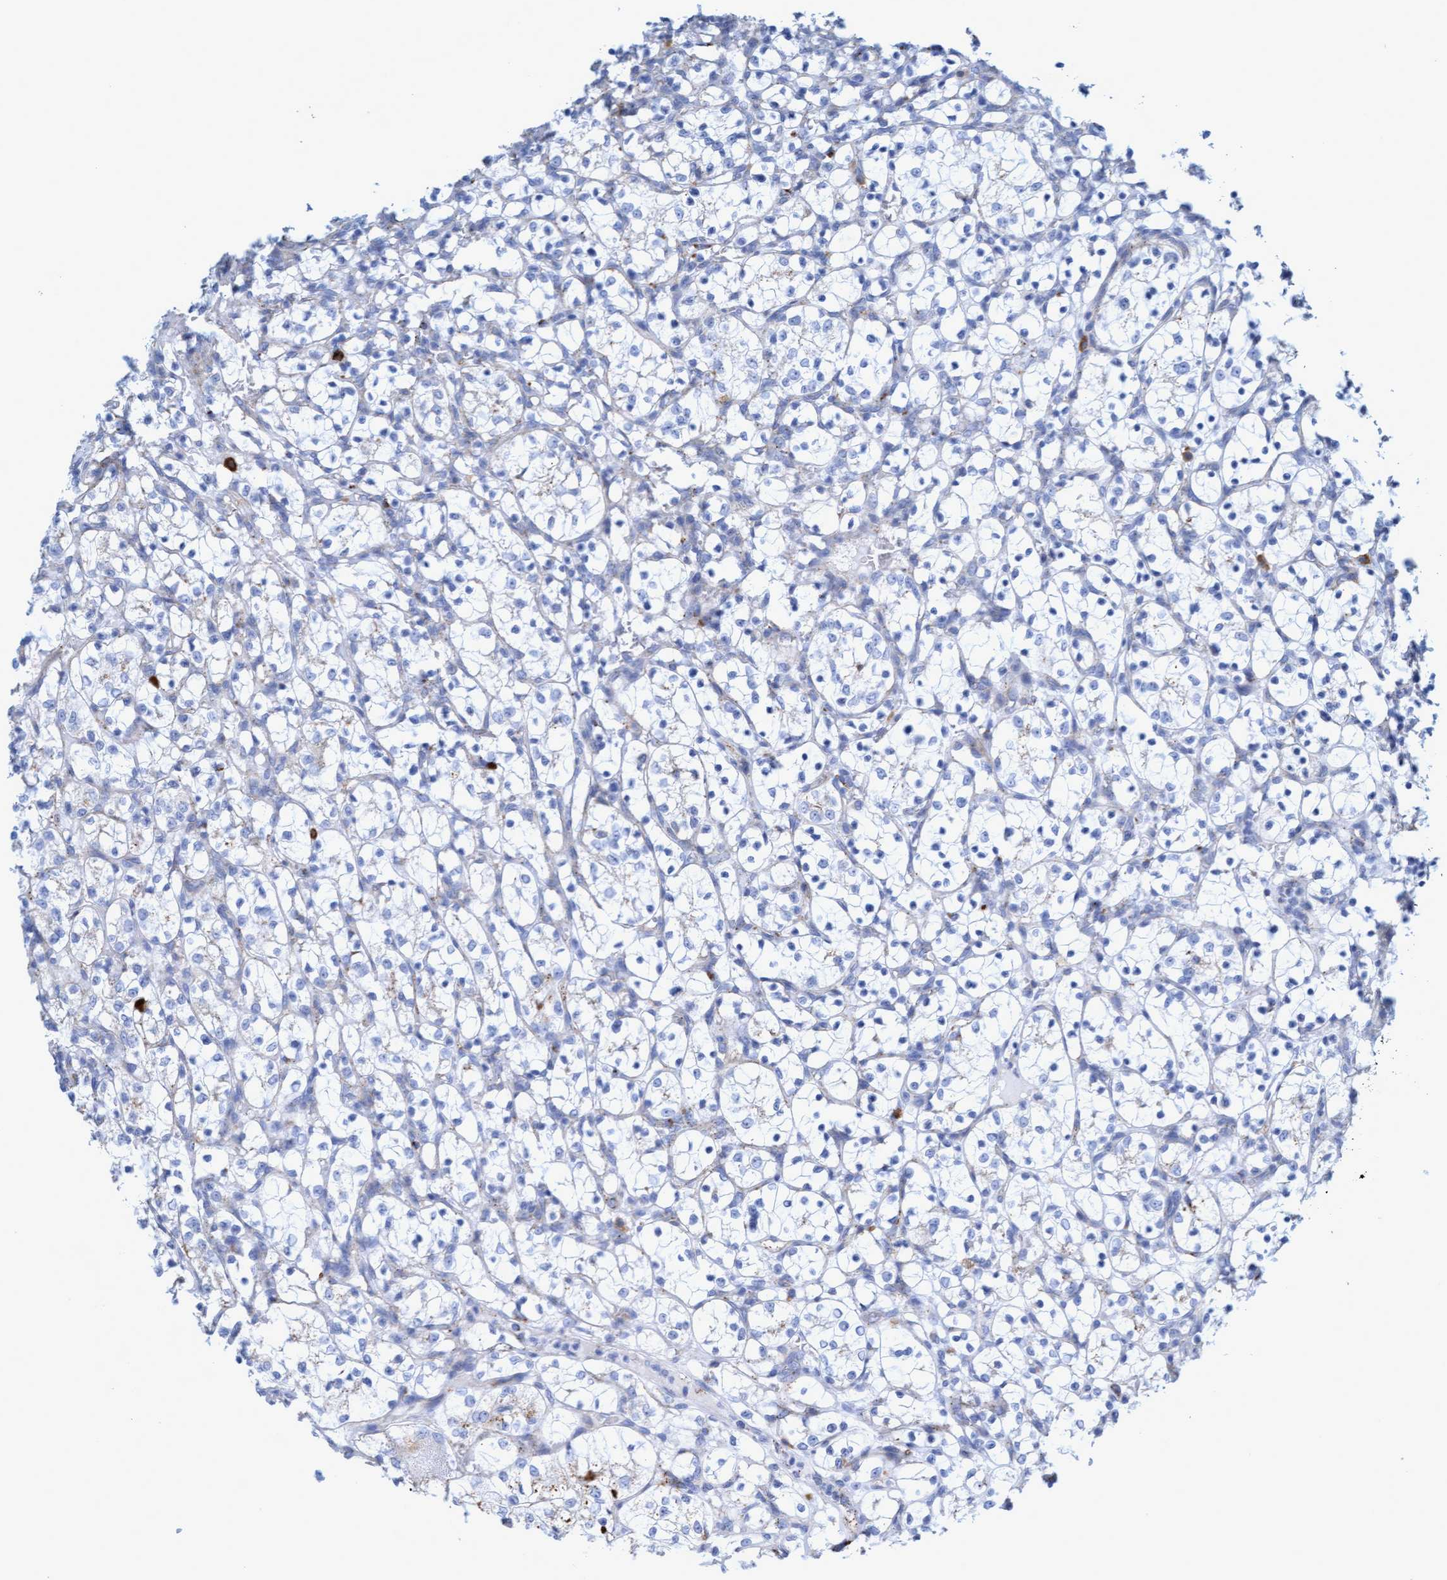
{"staining": {"intensity": "negative", "quantity": "none", "location": "none"}, "tissue": "renal cancer", "cell_type": "Tumor cells", "image_type": "cancer", "snomed": [{"axis": "morphology", "description": "Adenocarcinoma, NOS"}, {"axis": "topography", "description": "Kidney"}], "caption": "Histopathology image shows no protein expression in tumor cells of adenocarcinoma (renal) tissue.", "gene": "SGSH", "patient": {"sex": "female", "age": 69}}